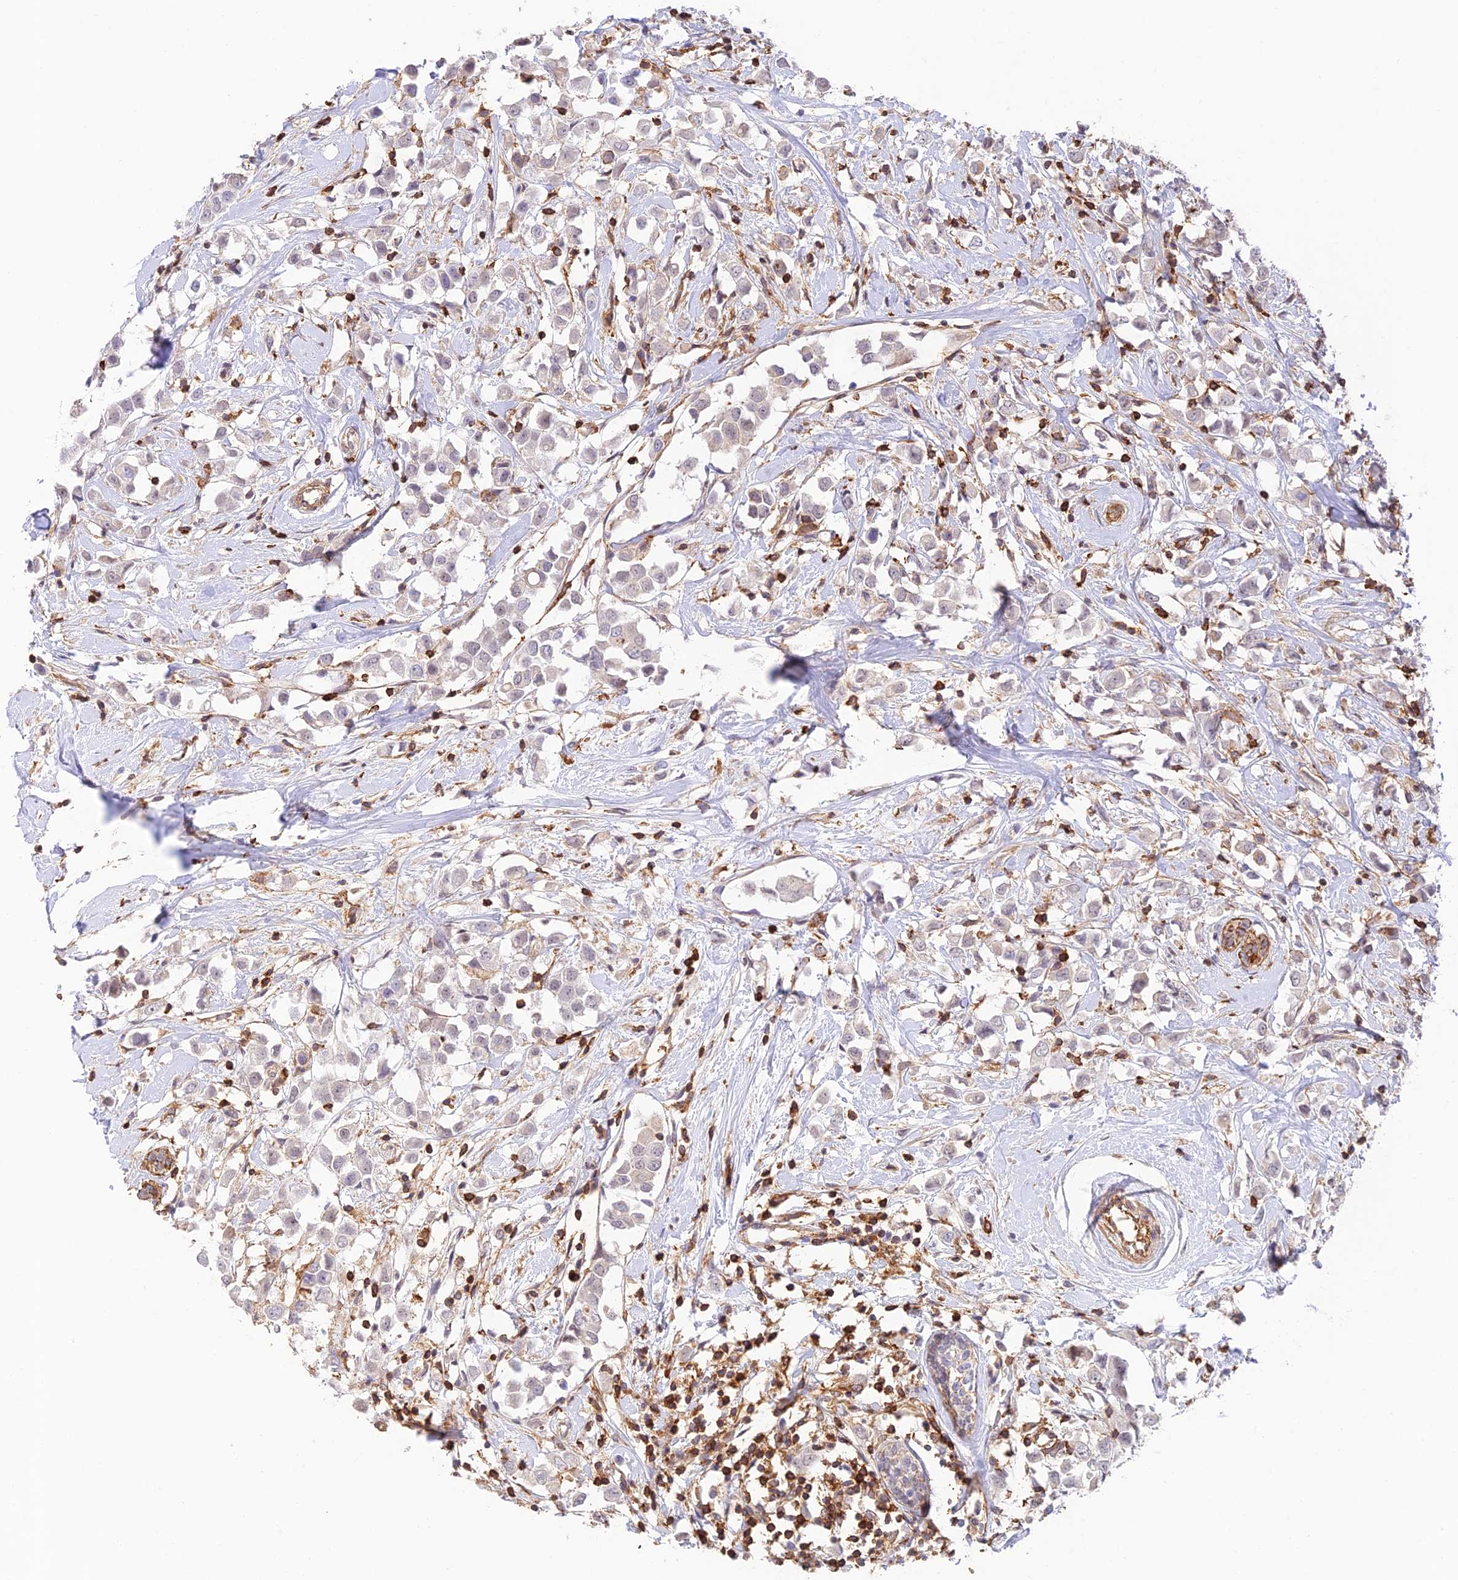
{"staining": {"intensity": "negative", "quantity": "none", "location": "none"}, "tissue": "breast cancer", "cell_type": "Tumor cells", "image_type": "cancer", "snomed": [{"axis": "morphology", "description": "Duct carcinoma"}, {"axis": "topography", "description": "Breast"}], "caption": "The photomicrograph demonstrates no significant staining in tumor cells of breast intraductal carcinoma.", "gene": "DENND1C", "patient": {"sex": "female", "age": 61}}